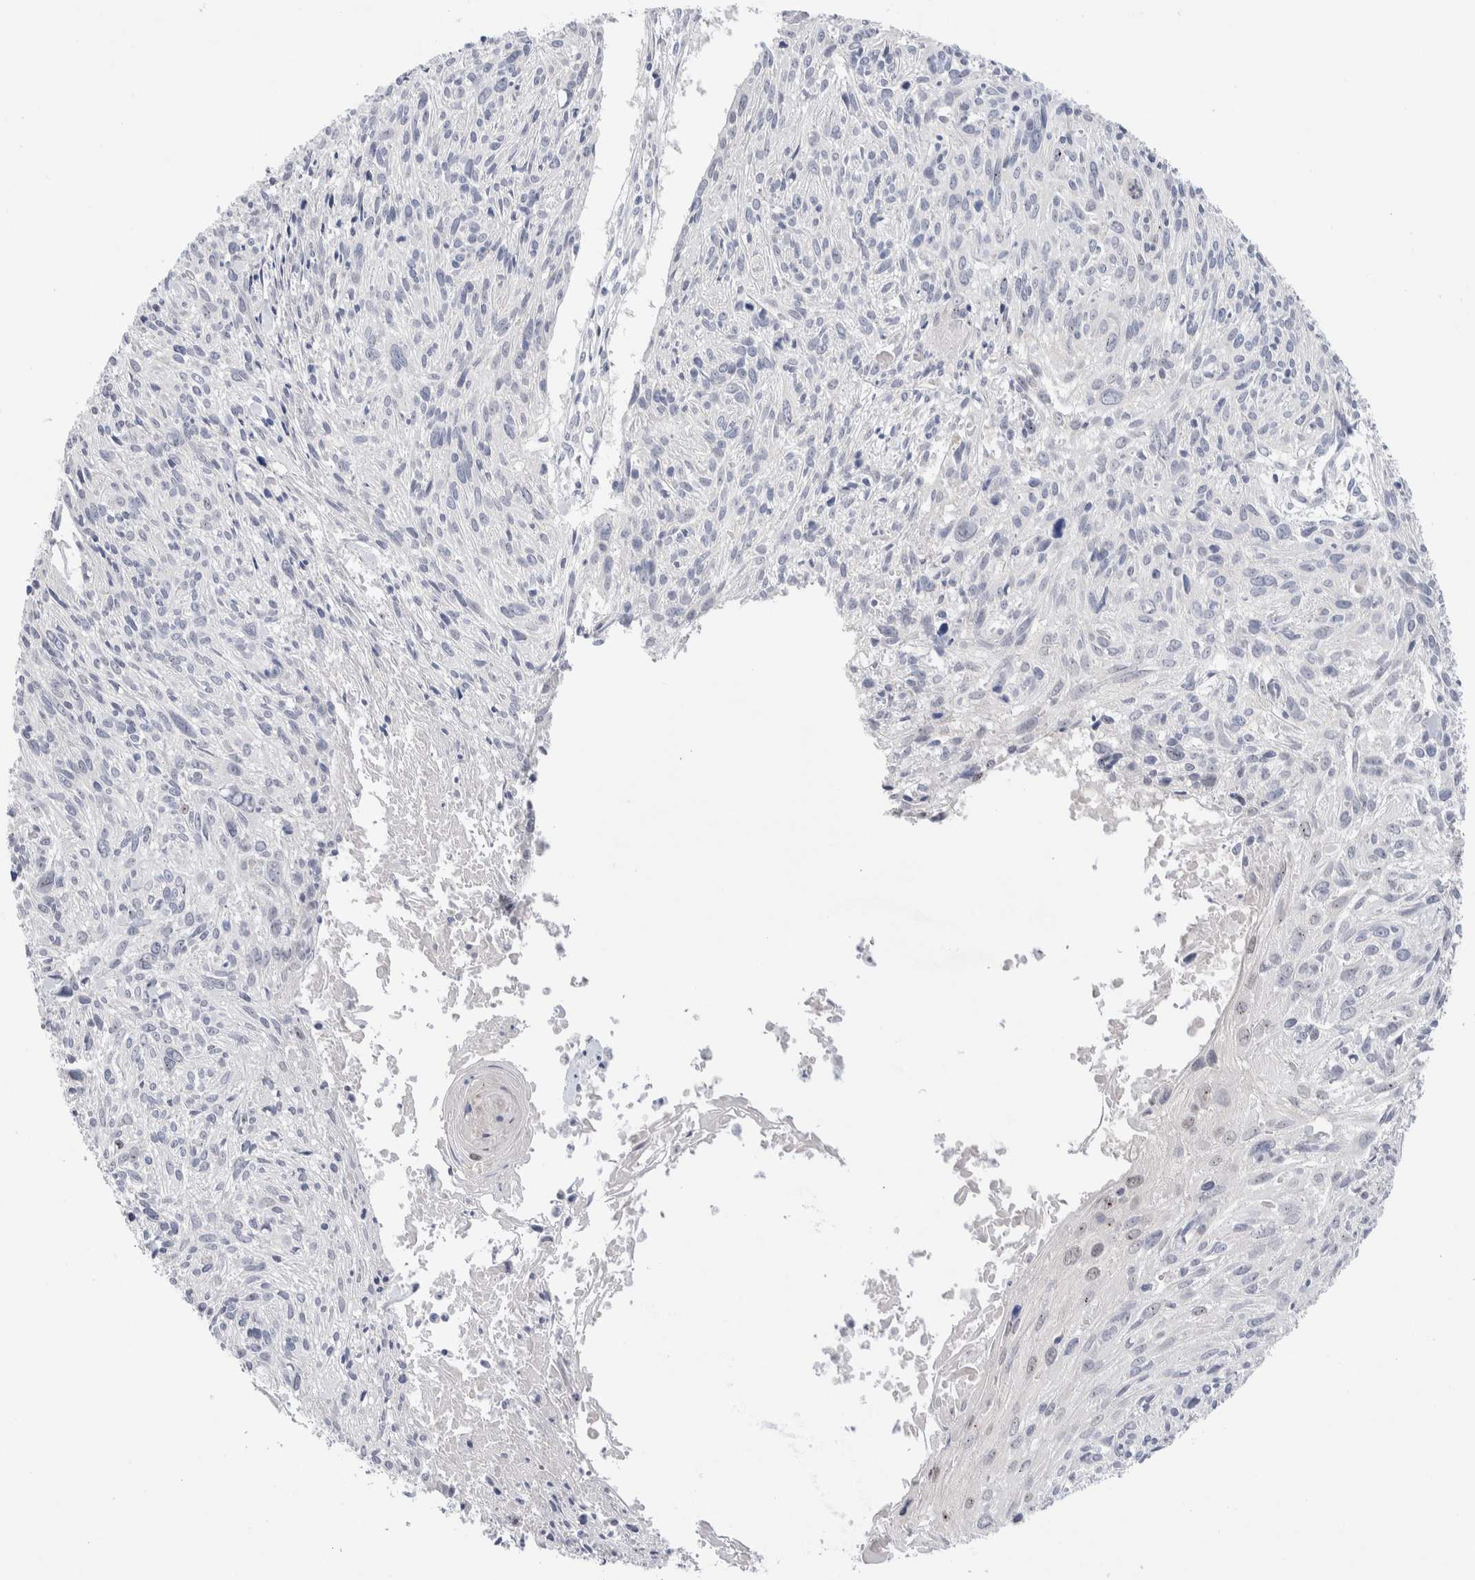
{"staining": {"intensity": "negative", "quantity": "none", "location": "none"}, "tissue": "cervical cancer", "cell_type": "Tumor cells", "image_type": "cancer", "snomed": [{"axis": "morphology", "description": "Squamous cell carcinoma, NOS"}, {"axis": "topography", "description": "Cervix"}], "caption": "Tumor cells show no significant protein staining in cervical cancer.", "gene": "DNAJB6", "patient": {"sex": "female", "age": 51}}